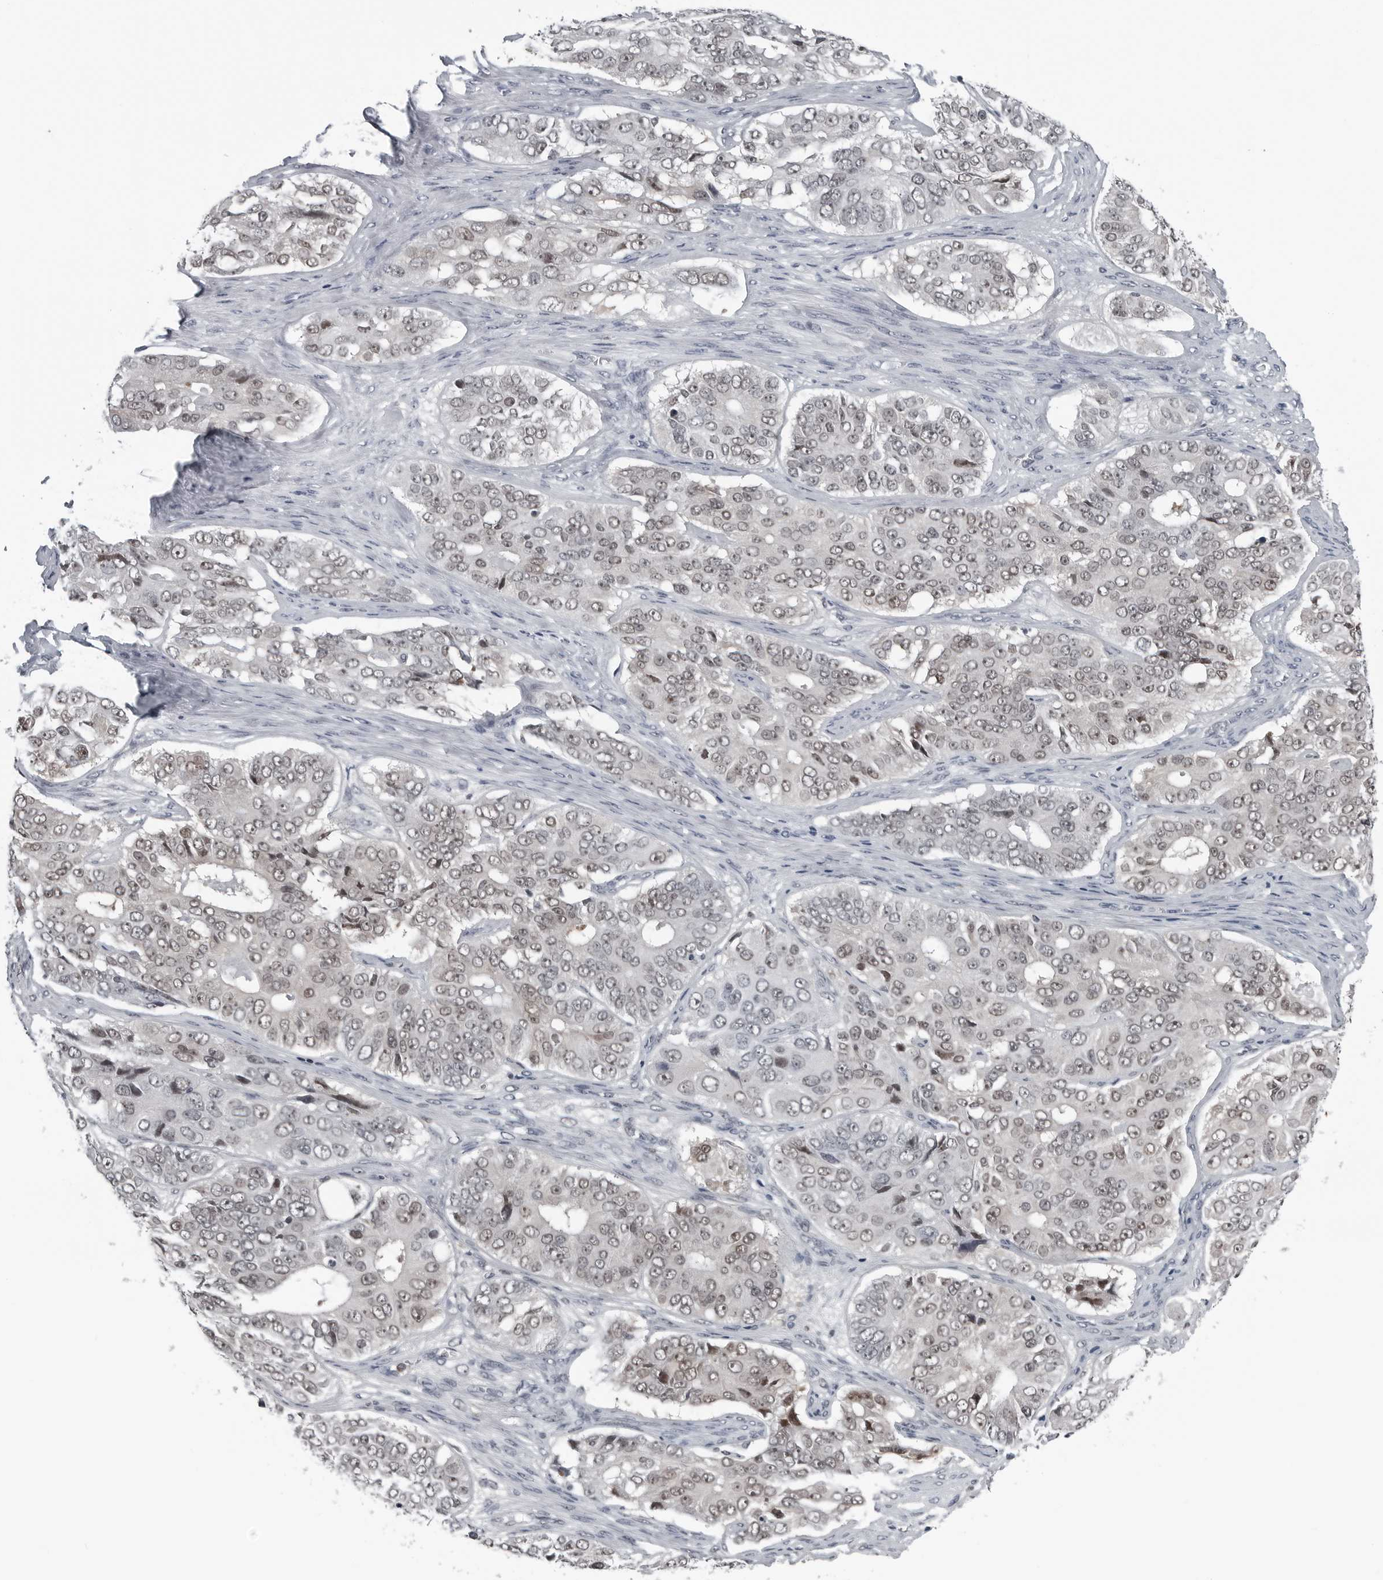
{"staining": {"intensity": "weak", "quantity": ">75%", "location": "nuclear"}, "tissue": "ovarian cancer", "cell_type": "Tumor cells", "image_type": "cancer", "snomed": [{"axis": "morphology", "description": "Carcinoma, endometroid"}, {"axis": "topography", "description": "Ovary"}], "caption": "Immunohistochemical staining of human ovarian cancer demonstrates weak nuclear protein staining in approximately >75% of tumor cells. (IHC, brightfield microscopy, high magnification).", "gene": "AKR1A1", "patient": {"sex": "female", "age": 51}}